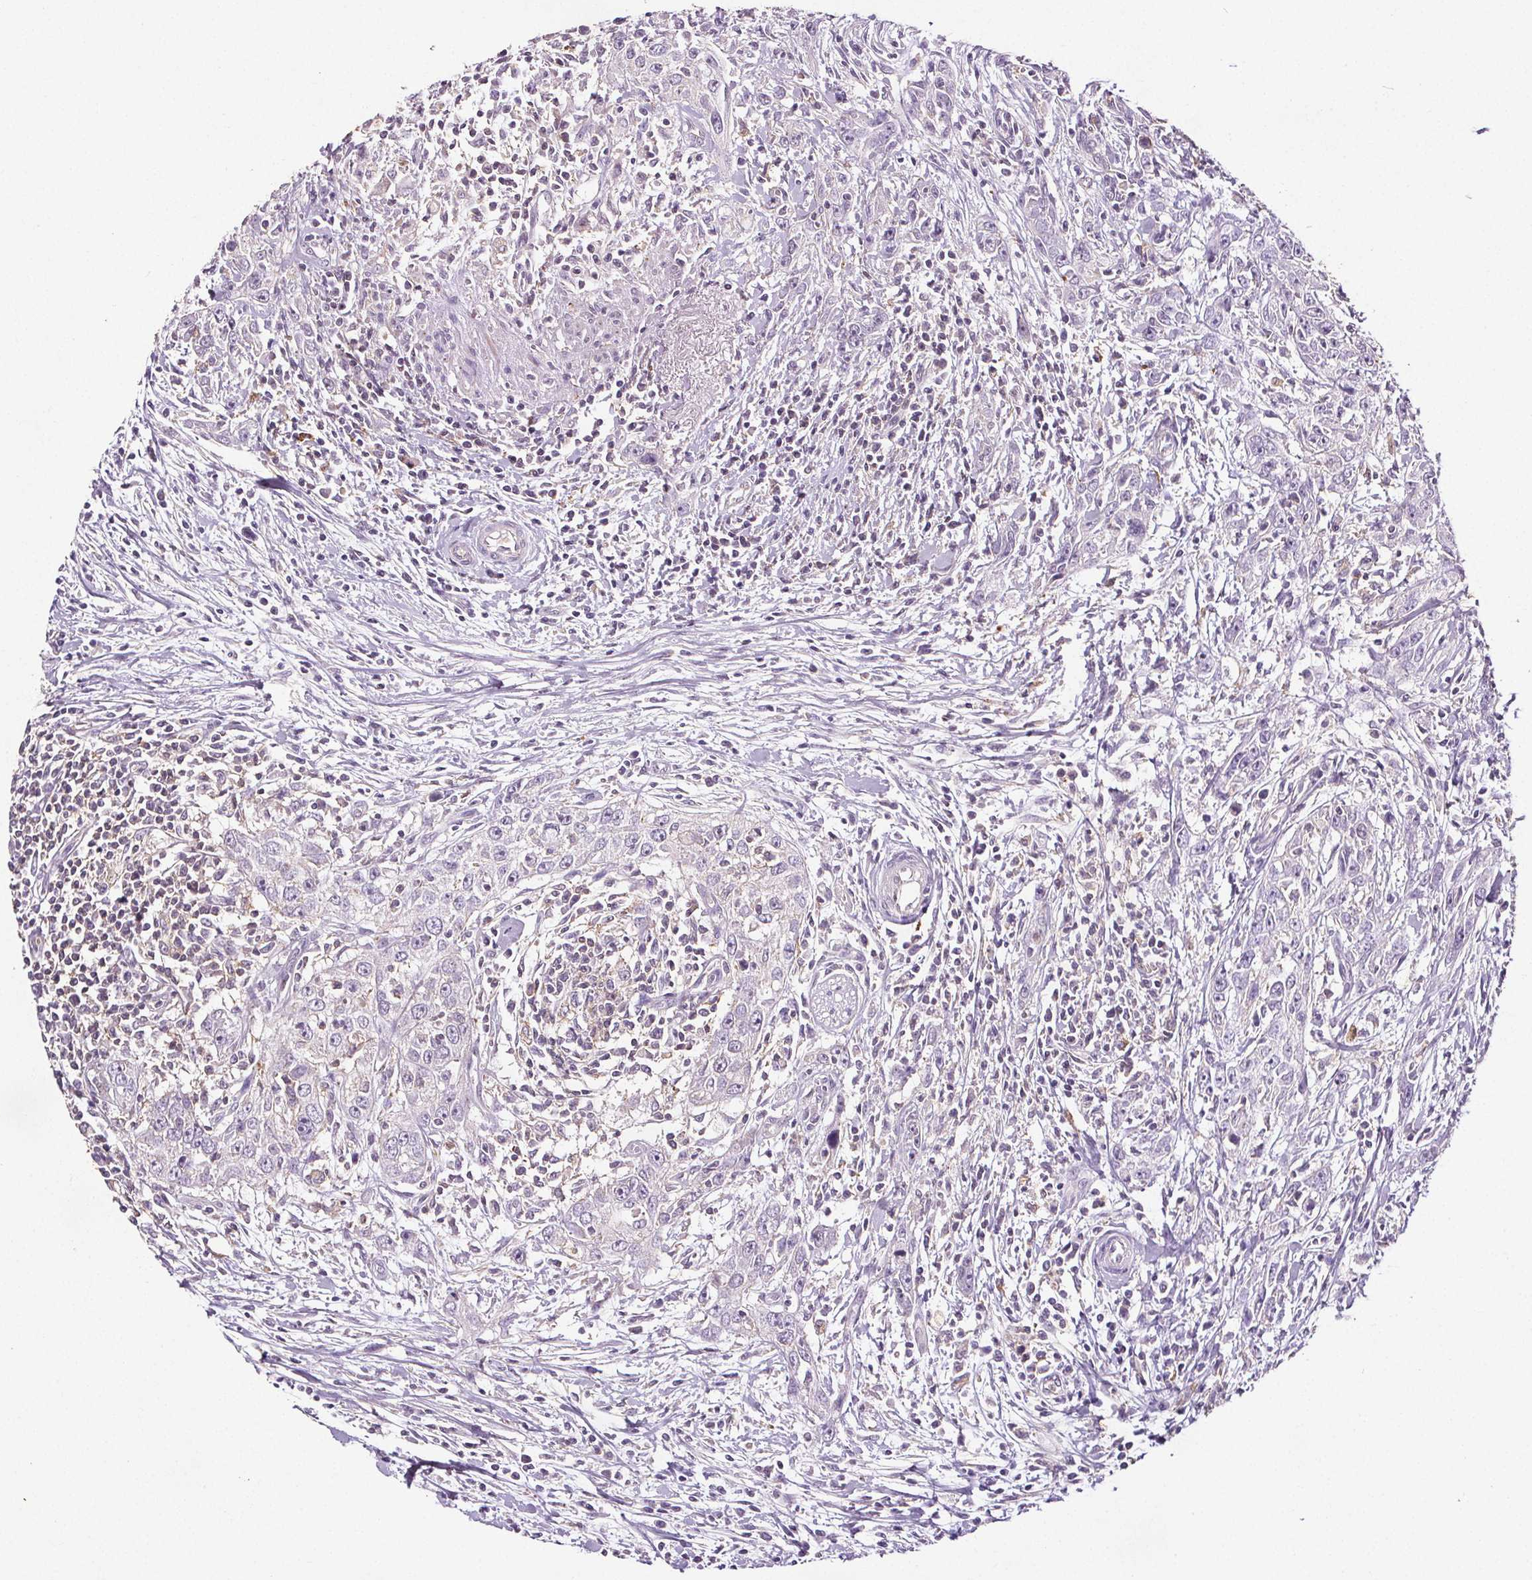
{"staining": {"intensity": "negative", "quantity": "none", "location": "none"}, "tissue": "urothelial cancer", "cell_type": "Tumor cells", "image_type": "cancer", "snomed": [{"axis": "morphology", "description": "Urothelial carcinoma, High grade"}, {"axis": "topography", "description": "Urinary bladder"}], "caption": "High-grade urothelial carcinoma was stained to show a protein in brown. There is no significant positivity in tumor cells. Brightfield microscopy of immunohistochemistry stained with DAB (3,3'-diaminobenzidine) (brown) and hematoxylin (blue), captured at high magnification.", "gene": "C19orf84", "patient": {"sex": "male", "age": 83}}